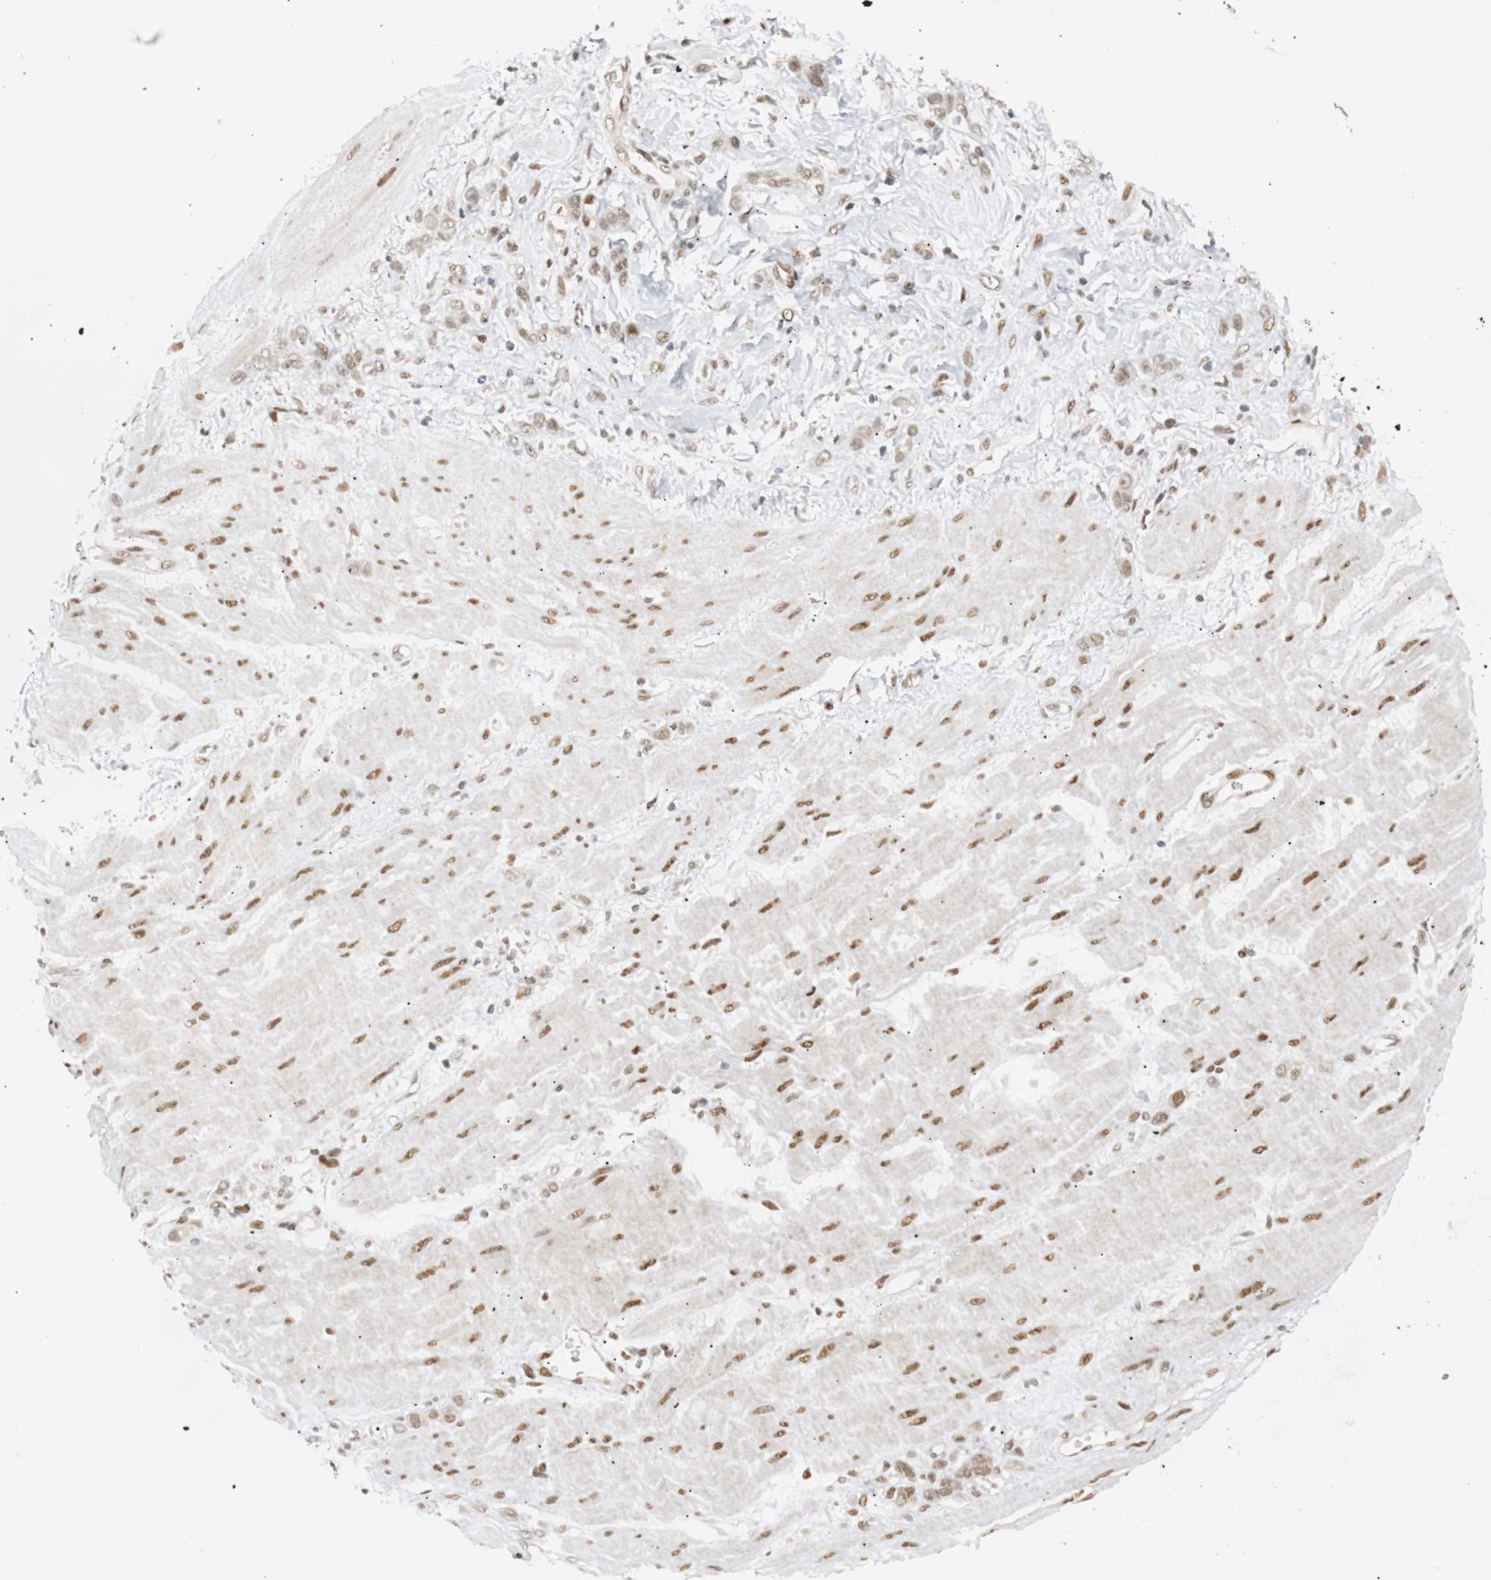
{"staining": {"intensity": "weak", "quantity": "25%-75%", "location": "nuclear"}, "tissue": "stomach cancer", "cell_type": "Tumor cells", "image_type": "cancer", "snomed": [{"axis": "morphology", "description": "Adenocarcinoma, NOS"}, {"axis": "topography", "description": "Stomach"}], "caption": "Immunohistochemical staining of human stomach adenocarcinoma shows weak nuclear protein staining in about 25%-75% of tumor cells.", "gene": "SSBP2", "patient": {"sex": "male", "age": 82}}